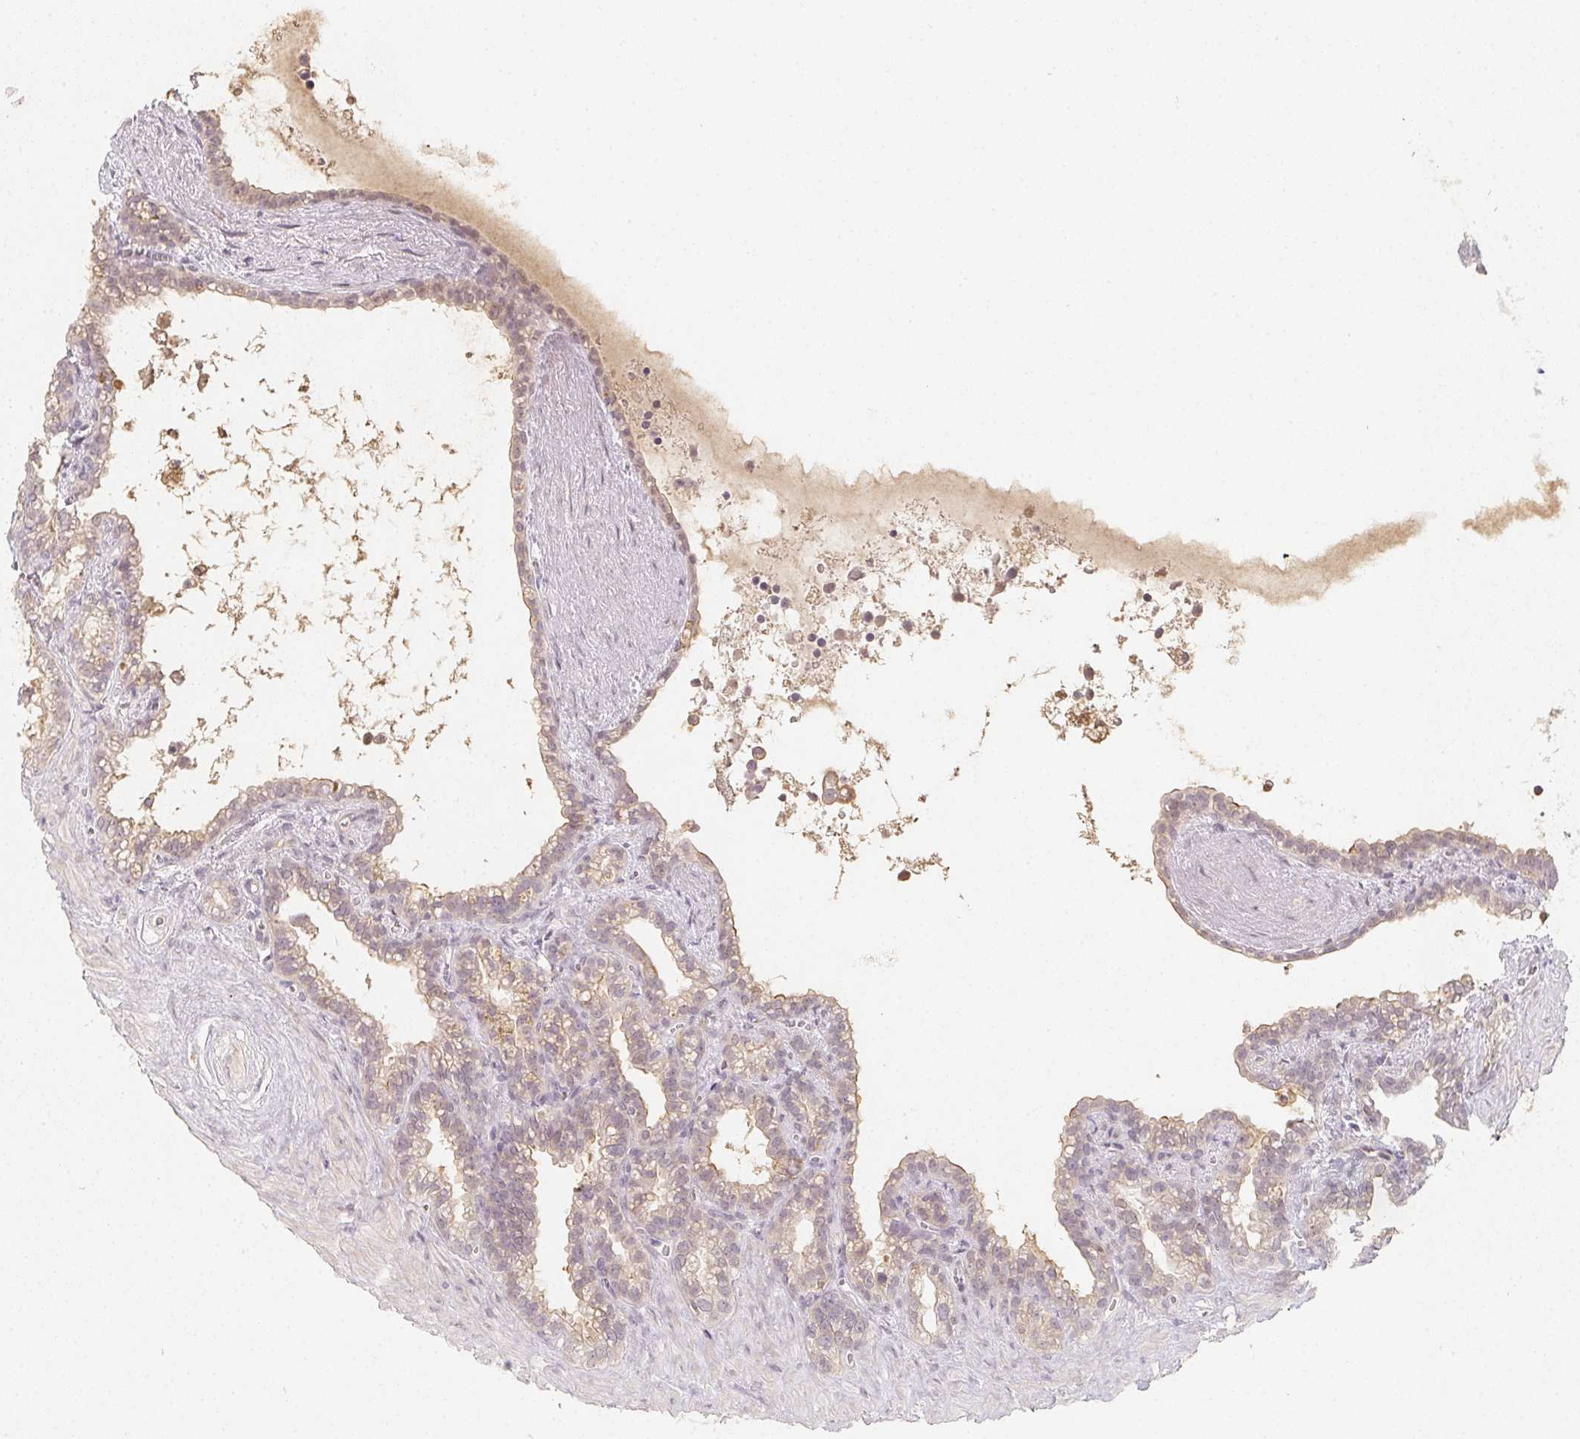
{"staining": {"intensity": "weak", "quantity": "25%-75%", "location": "cytoplasmic/membranous"}, "tissue": "seminal vesicle", "cell_type": "Glandular cells", "image_type": "normal", "snomed": [{"axis": "morphology", "description": "Normal tissue, NOS"}, {"axis": "topography", "description": "Seminal veicle"}], "caption": "The photomicrograph reveals staining of unremarkable seminal vesicle, revealing weak cytoplasmic/membranous protein staining (brown color) within glandular cells.", "gene": "SOAT1", "patient": {"sex": "male", "age": 76}}